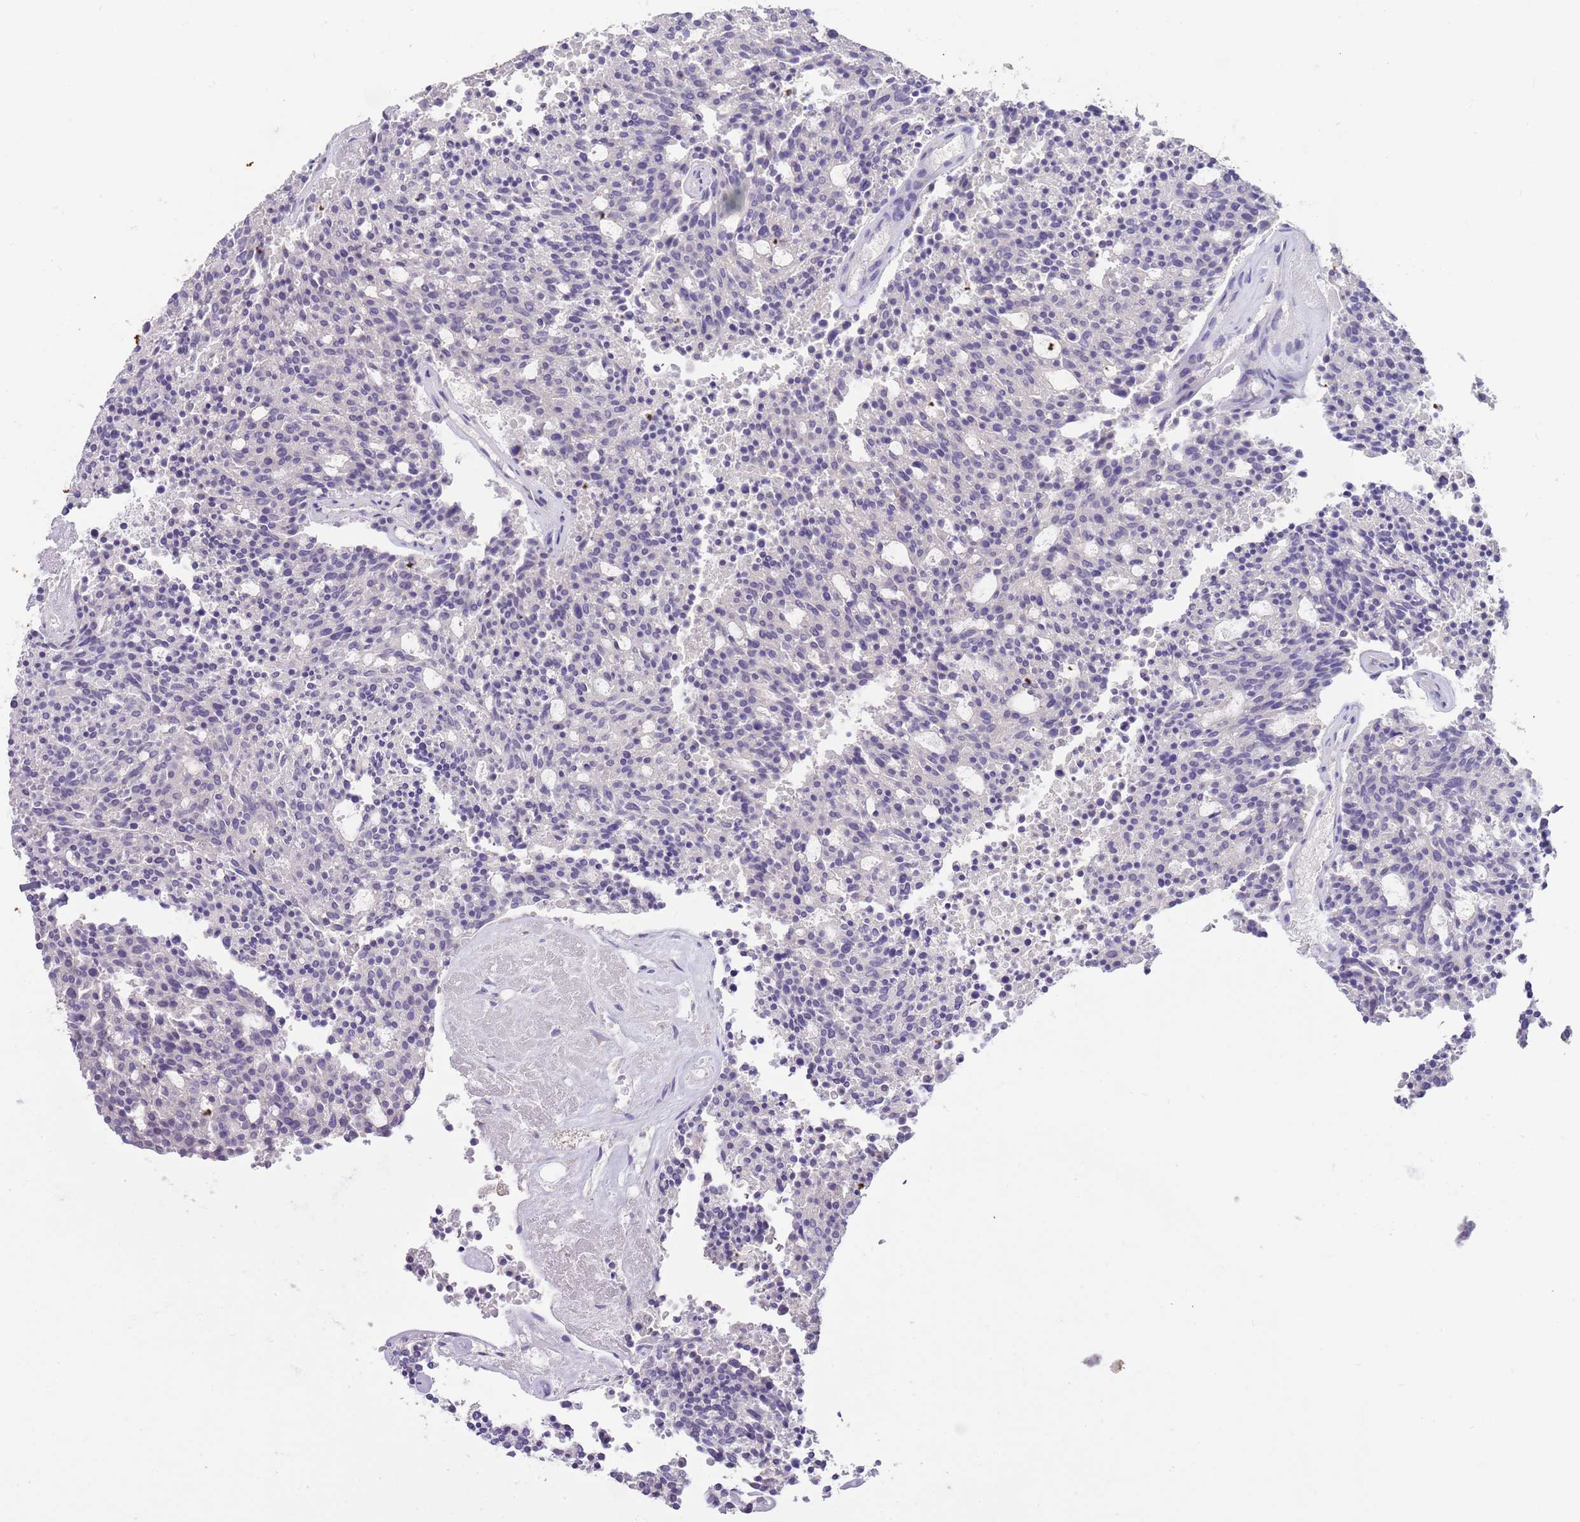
{"staining": {"intensity": "negative", "quantity": "none", "location": "none"}, "tissue": "carcinoid", "cell_type": "Tumor cells", "image_type": "cancer", "snomed": [{"axis": "morphology", "description": "Carcinoid, malignant, NOS"}, {"axis": "topography", "description": "Pancreas"}], "caption": "Carcinoid was stained to show a protein in brown. There is no significant expression in tumor cells.", "gene": "CFAP73", "patient": {"sex": "female", "age": 54}}